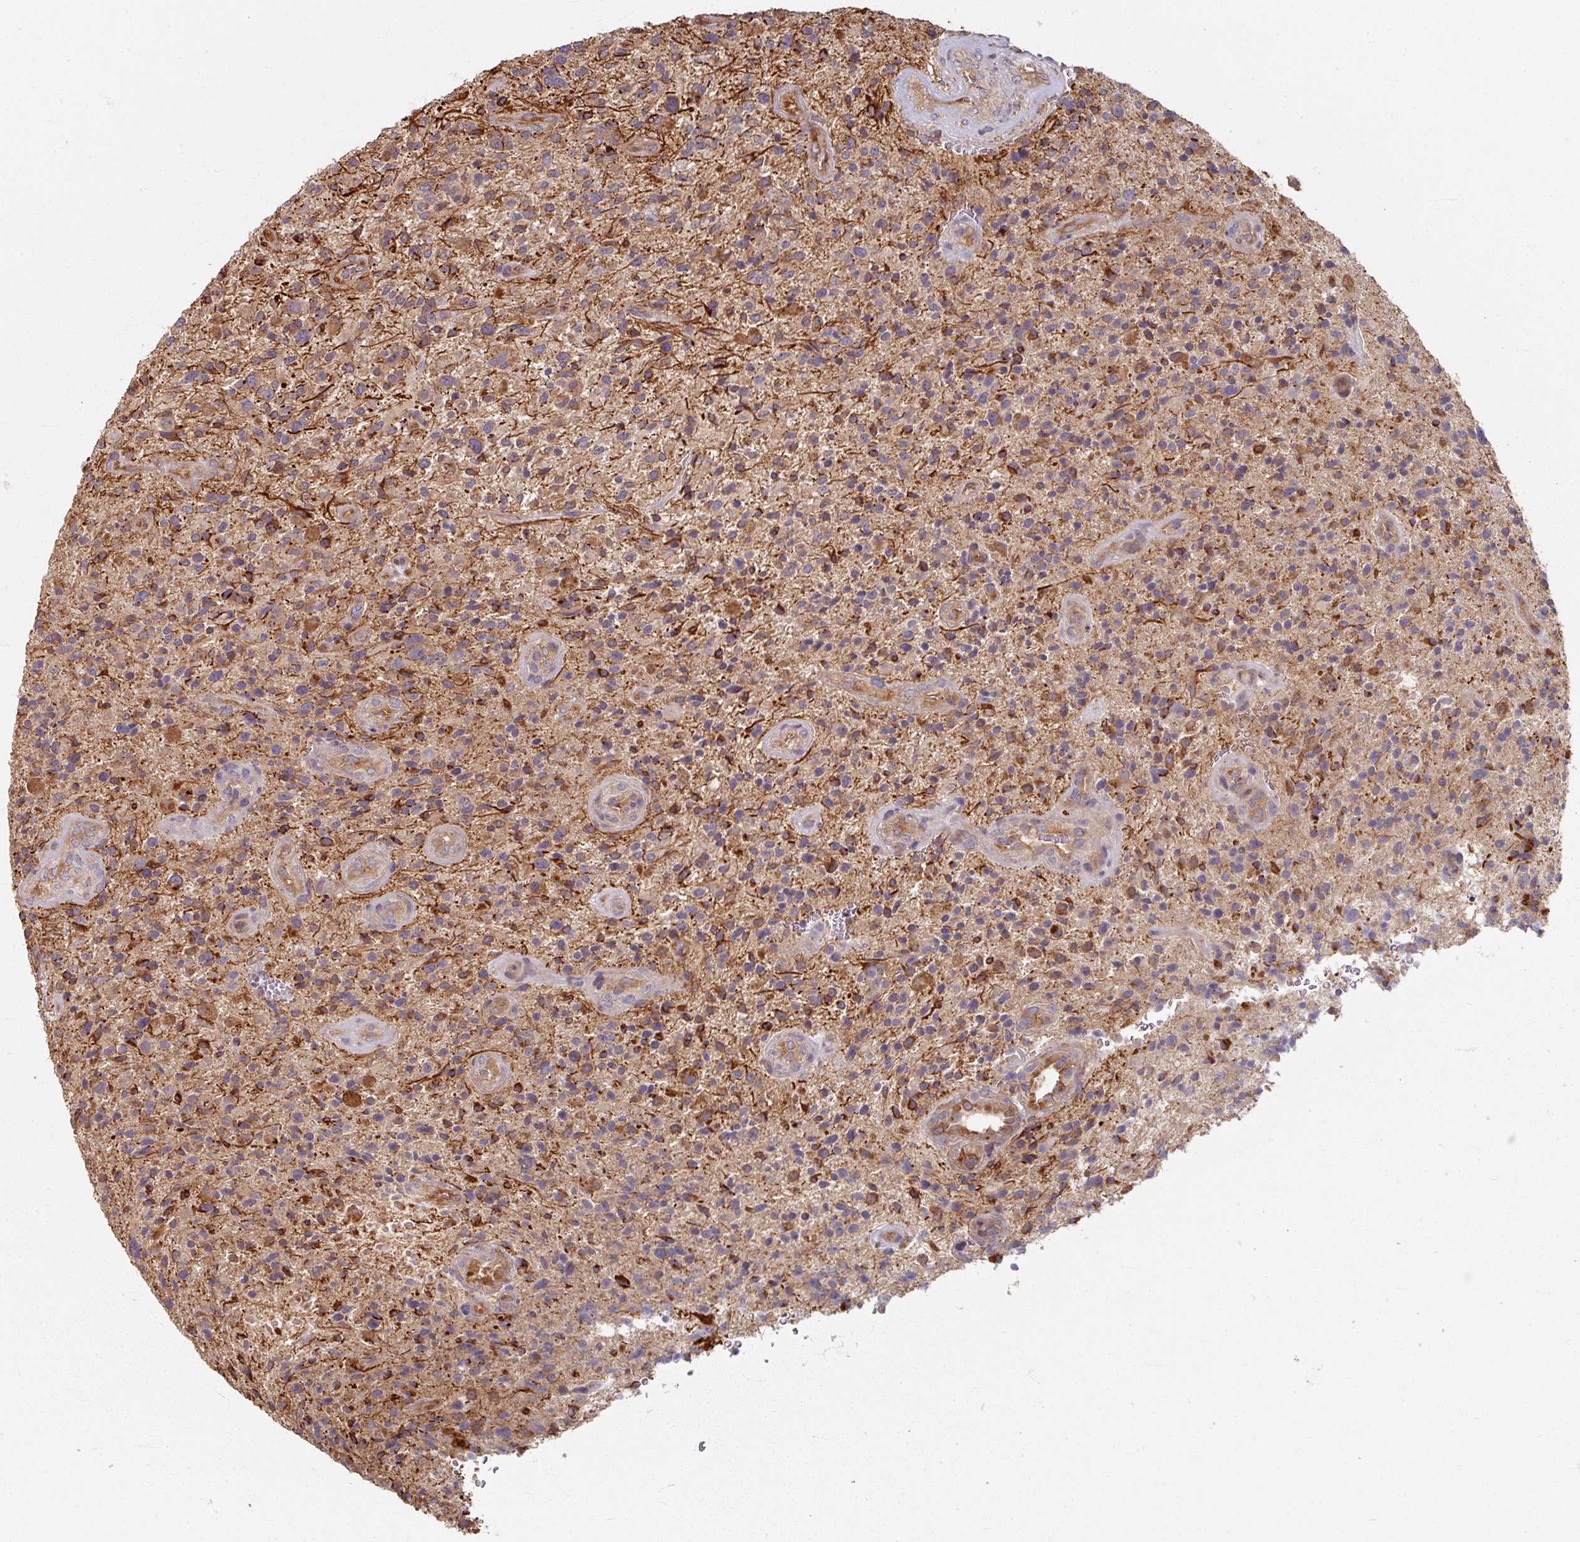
{"staining": {"intensity": "moderate", "quantity": "<25%", "location": "cytoplasmic/membranous"}, "tissue": "glioma", "cell_type": "Tumor cells", "image_type": "cancer", "snomed": [{"axis": "morphology", "description": "Glioma, malignant, High grade"}, {"axis": "topography", "description": "Brain"}], "caption": "Human glioma stained with a protein marker demonstrates moderate staining in tumor cells.", "gene": "CCDC68", "patient": {"sex": "male", "age": 47}}